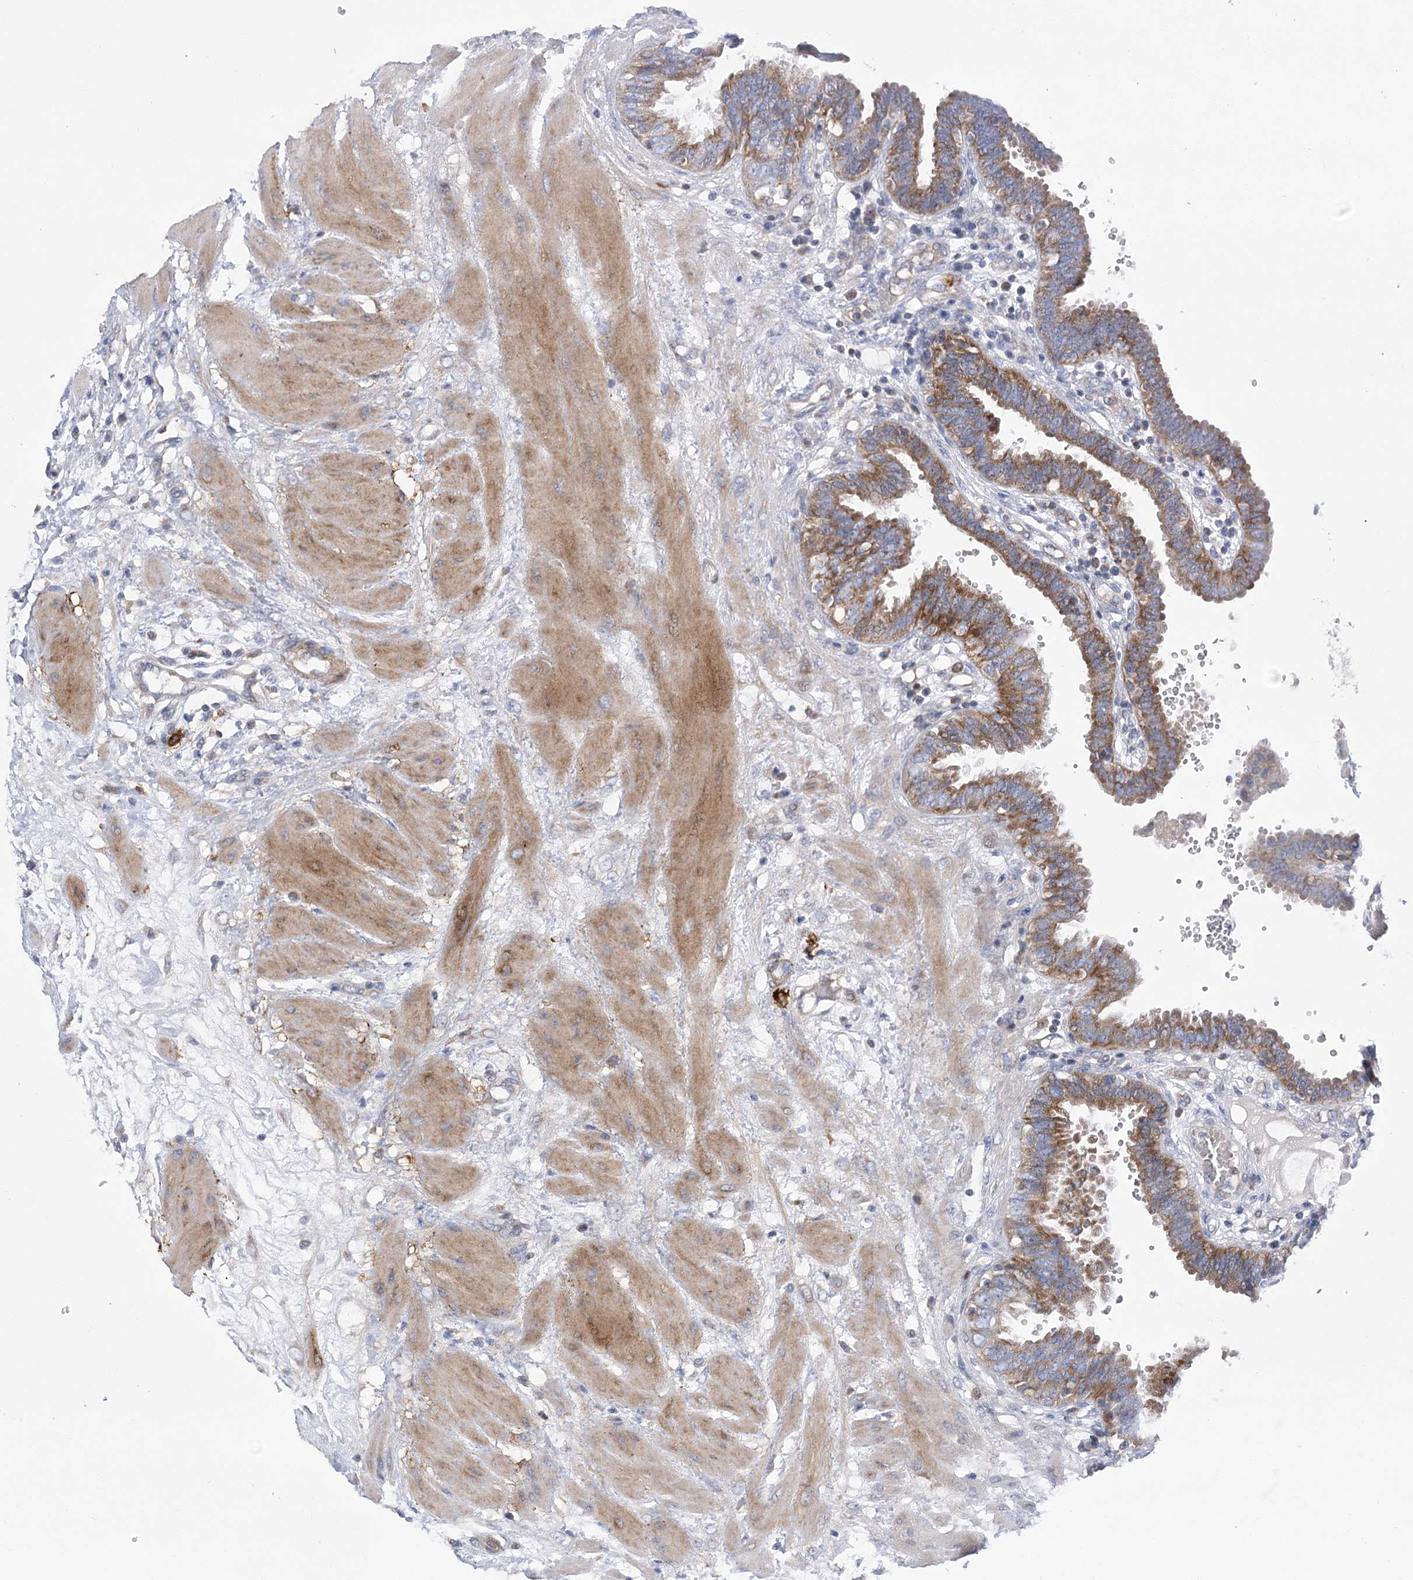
{"staining": {"intensity": "moderate", "quantity": "25%-75%", "location": "cytoplasmic/membranous"}, "tissue": "fallopian tube", "cell_type": "Glandular cells", "image_type": "normal", "snomed": [{"axis": "morphology", "description": "Normal tissue, NOS"}, {"axis": "topography", "description": "Fallopian tube"}, {"axis": "topography", "description": "Placenta"}], "caption": "Immunohistochemistry (IHC) histopathology image of unremarkable fallopian tube: human fallopian tube stained using immunohistochemistry exhibits medium levels of moderate protein expression localized specifically in the cytoplasmic/membranous of glandular cells, appearing as a cytoplasmic/membranous brown color.", "gene": "COX15", "patient": {"sex": "female", "age": 32}}